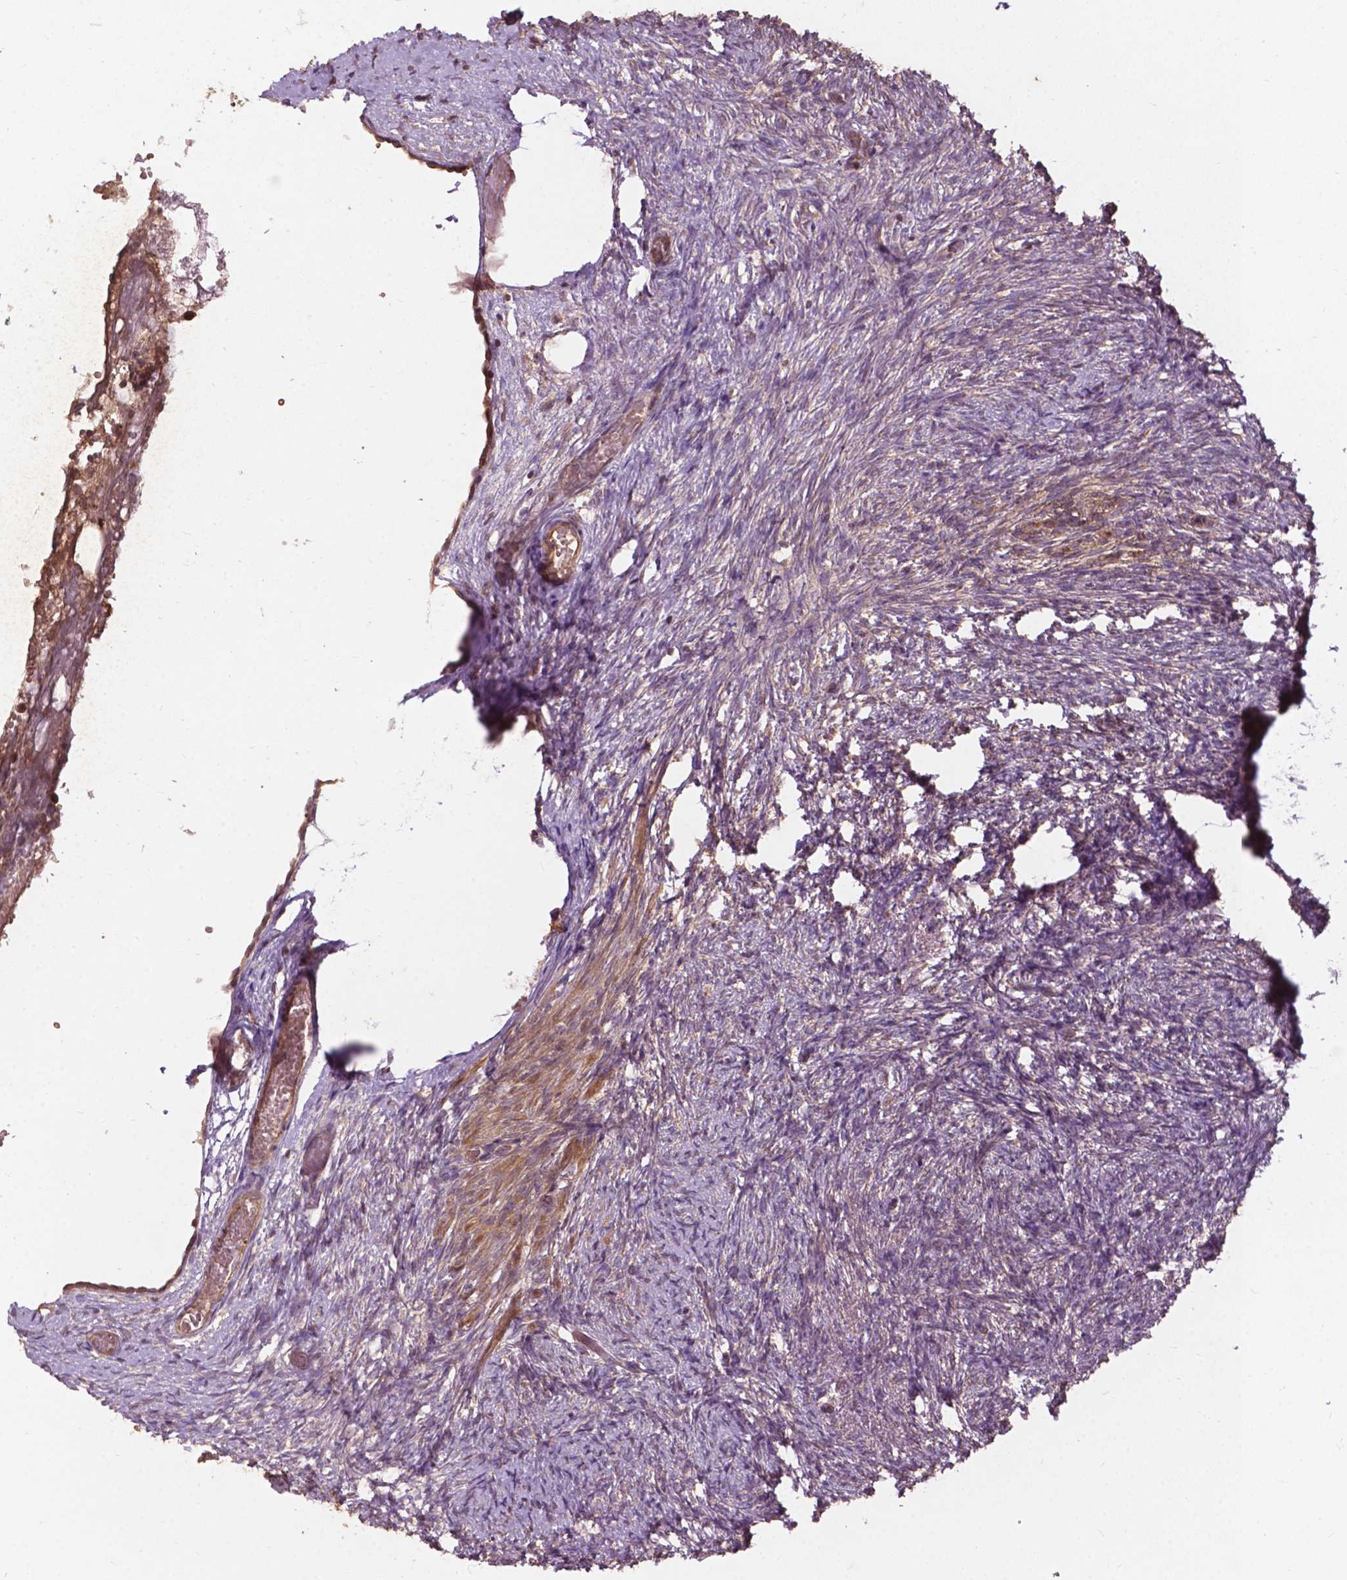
{"staining": {"intensity": "moderate", "quantity": ">75%", "location": "cytoplasmic/membranous"}, "tissue": "ovary", "cell_type": "Follicle cells", "image_type": "normal", "snomed": [{"axis": "morphology", "description": "Normal tissue, NOS"}, {"axis": "topography", "description": "Ovary"}], "caption": "About >75% of follicle cells in unremarkable ovary display moderate cytoplasmic/membranous protein staining as visualized by brown immunohistochemical staining.", "gene": "CDC42BPA", "patient": {"sex": "female", "age": 46}}